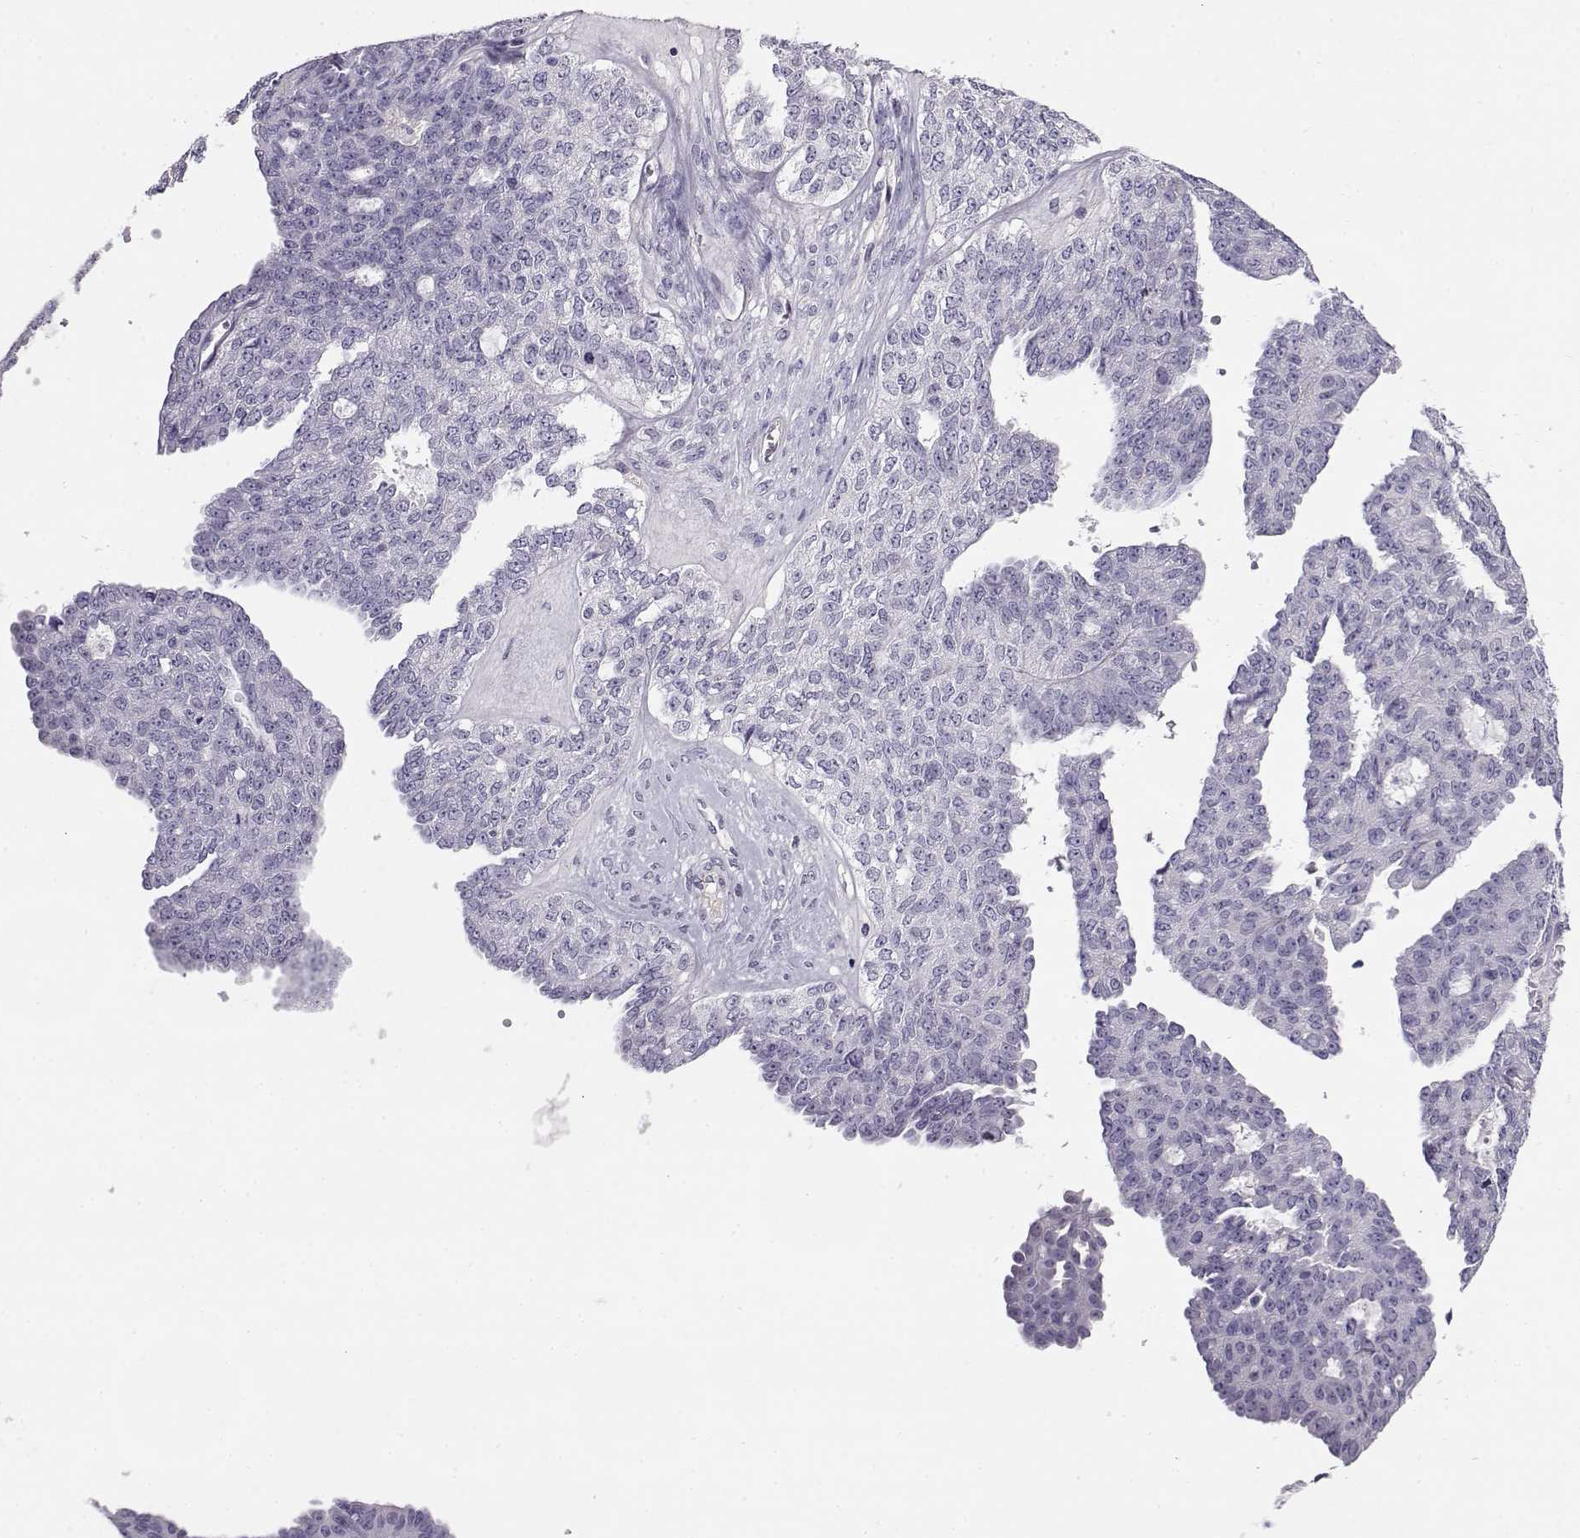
{"staining": {"intensity": "negative", "quantity": "none", "location": "none"}, "tissue": "ovarian cancer", "cell_type": "Tumor cells", "image_type": "cancer", "snomed": [{"axis": "morphology", "description": "Cystadenocarcinoma, serous, NOS"}, {"axis": "topography", "description": "Ovary"}], "caption": "A high-resolution photomicrograph shows immunohistochemistry (IHC) staining of serous cystadenocarcinoma (ovarian), which shows no significant staining in tumor cells.", "gene": "ENDOU", "patient": {"sex": "female", "age": 71}}